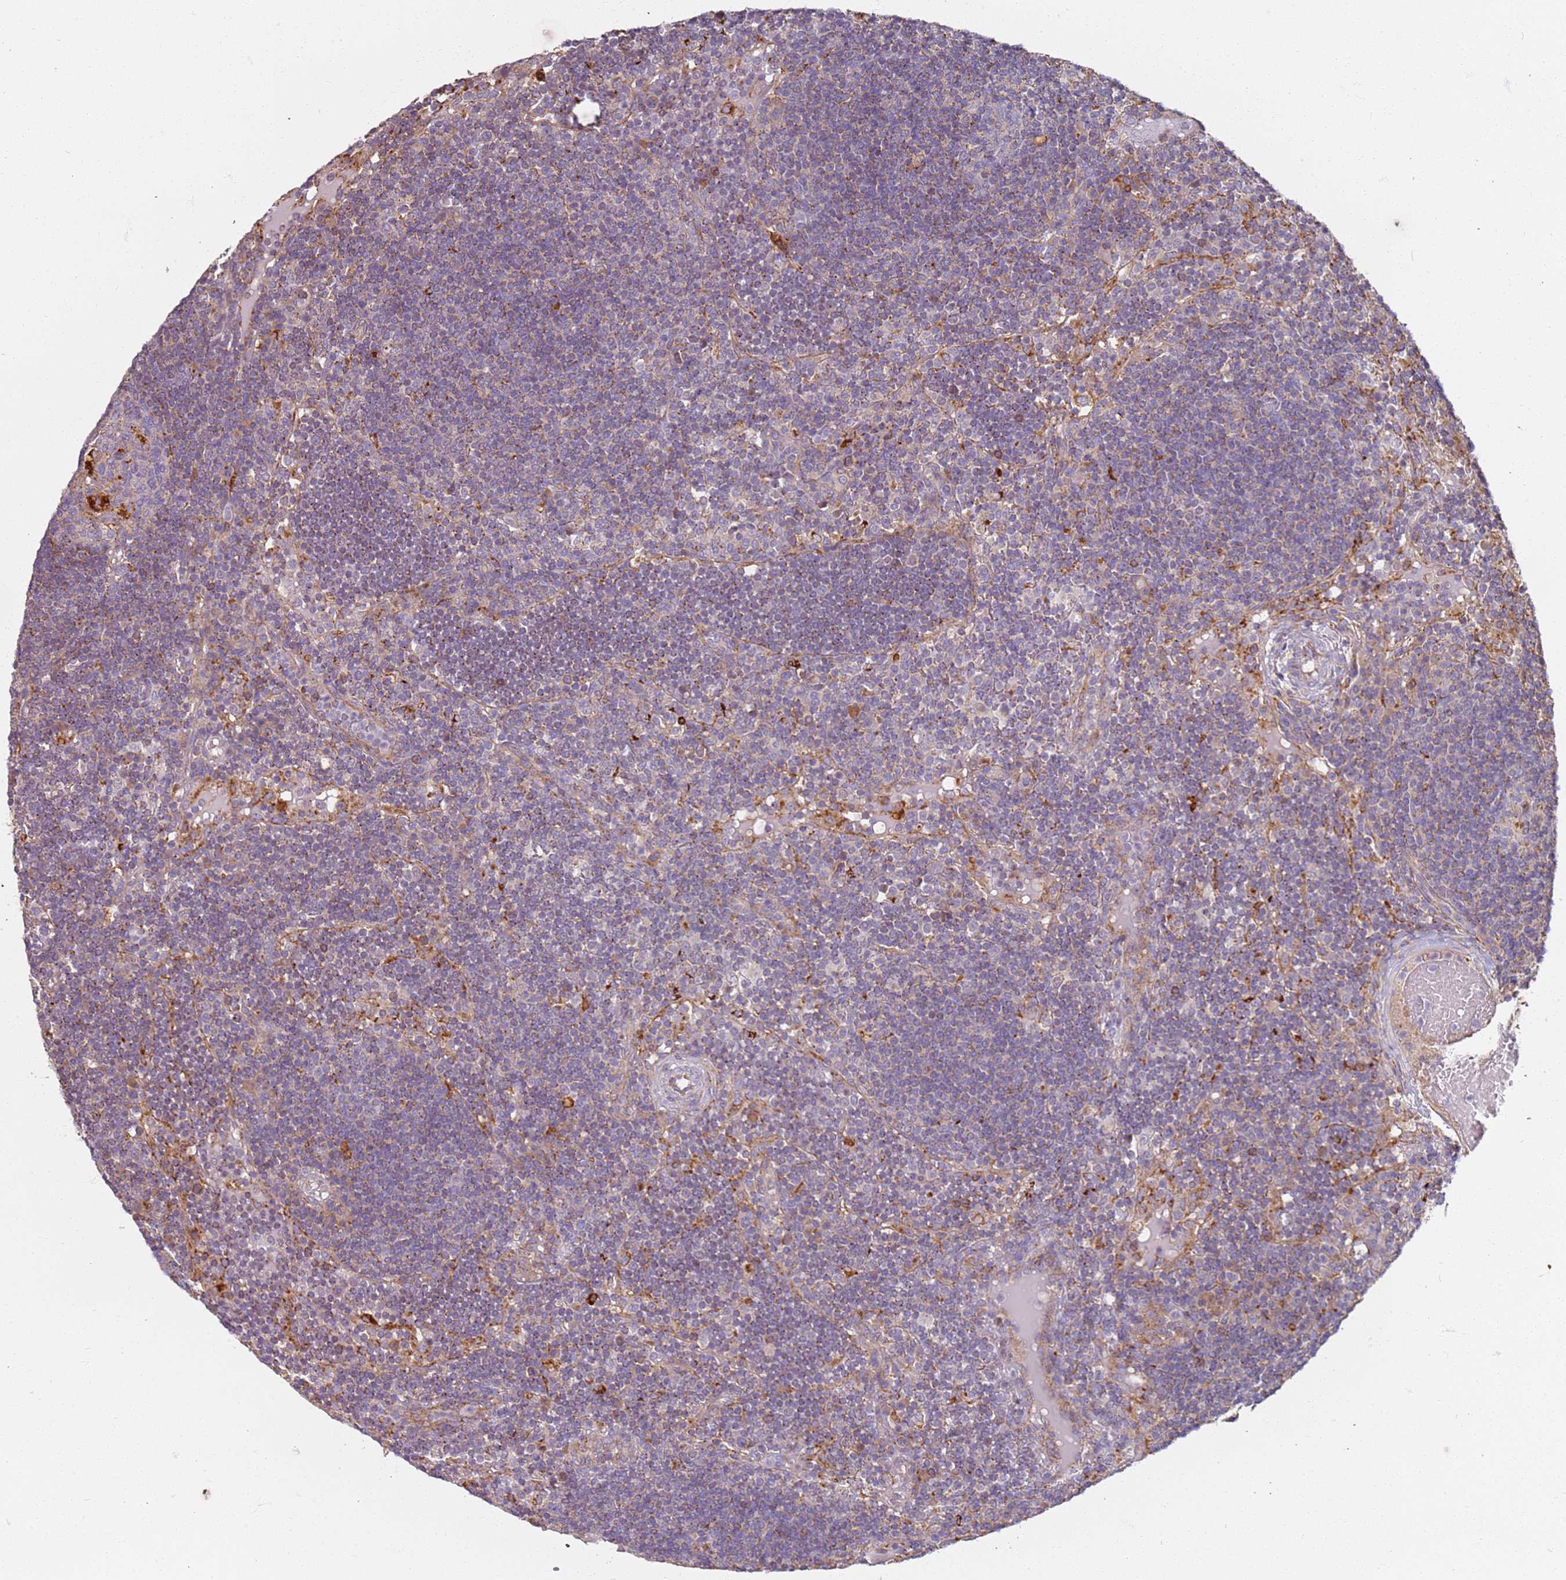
{"staining": {"intensity": "moderate", "quantity": "<25%", "location": "cytoplasmic/membranous"}, "tissue": "lymph node", "cell_type": "Germinal center cells", "image_type": "normal", "snomed": [{"axis": "morphology", "description": "Normal tissue, NOS"}, {"axis": "topography", "description": "Lymph node"}], "caption": "Immunohistochemical staining of normal human lymph node exhibits low levels of moderate cytoplasmic/membranous staining in about <25% of germinal center cells. (brown staining indicates protein expression, while blue staining denotes nuclei).", "gene": "PROKR2", "patient": {"sex": "male", "age": 53}}